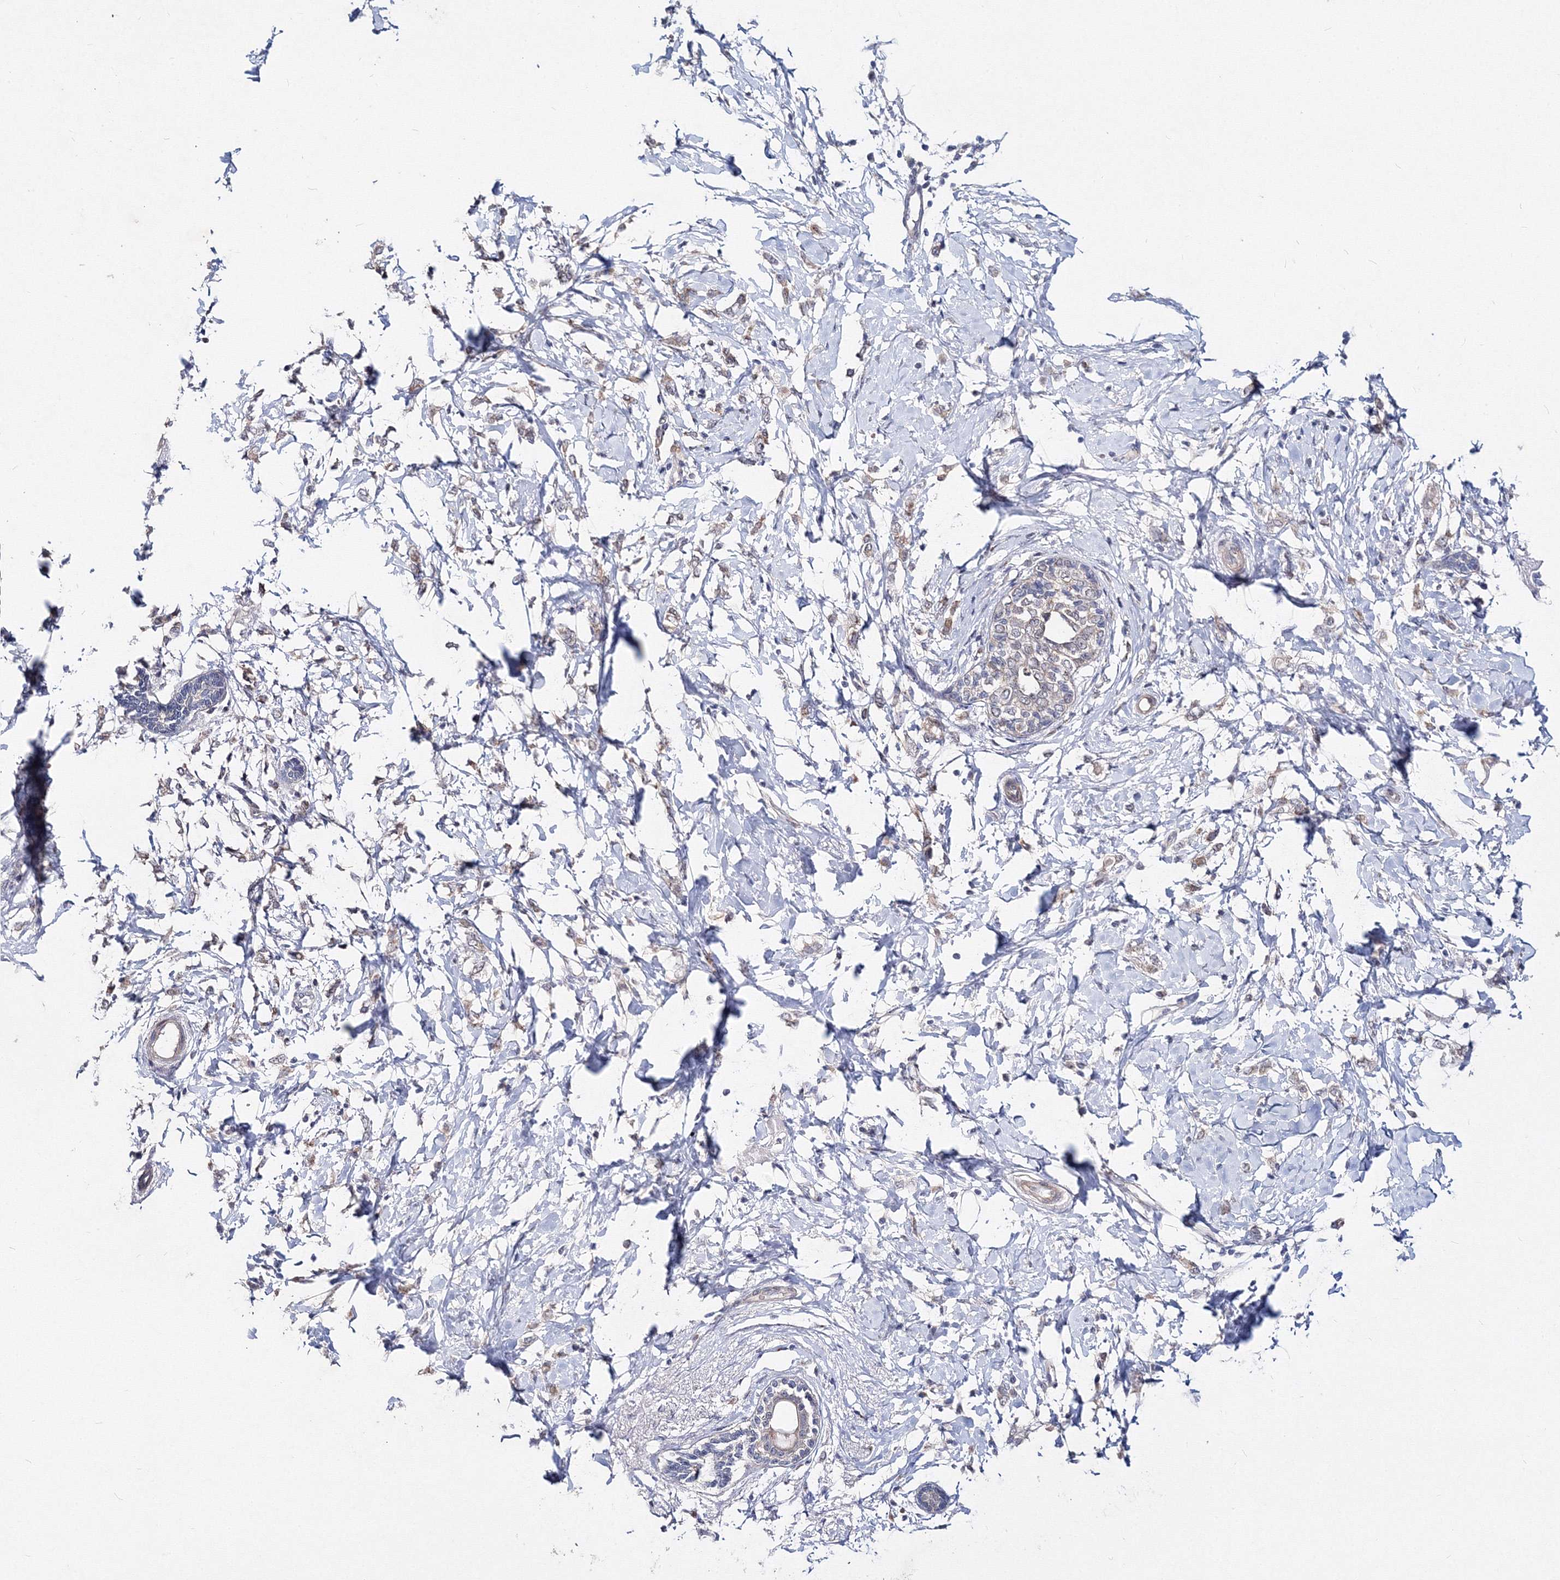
{"staining": {"intensity": "negative", "quantity": "none", "location": "none"}, "tissue": "breast cancer", "cell_type": "Tumor cells", "image_type": "cancer", "snomed": [{"axis": "morphology", "description": "Normal tissue, NOS"}, {"axis": "morphology", "description": "Lobular carcinoma"}, {"axis": "topography", "description": "Breast"}], "caption": "An image of breast cancer (lobular carcinoma) stained for a protein displays no brown staining in tumor cells.", "gene": "C11orf52", "patient": {"sex": "female", "age": 47}}